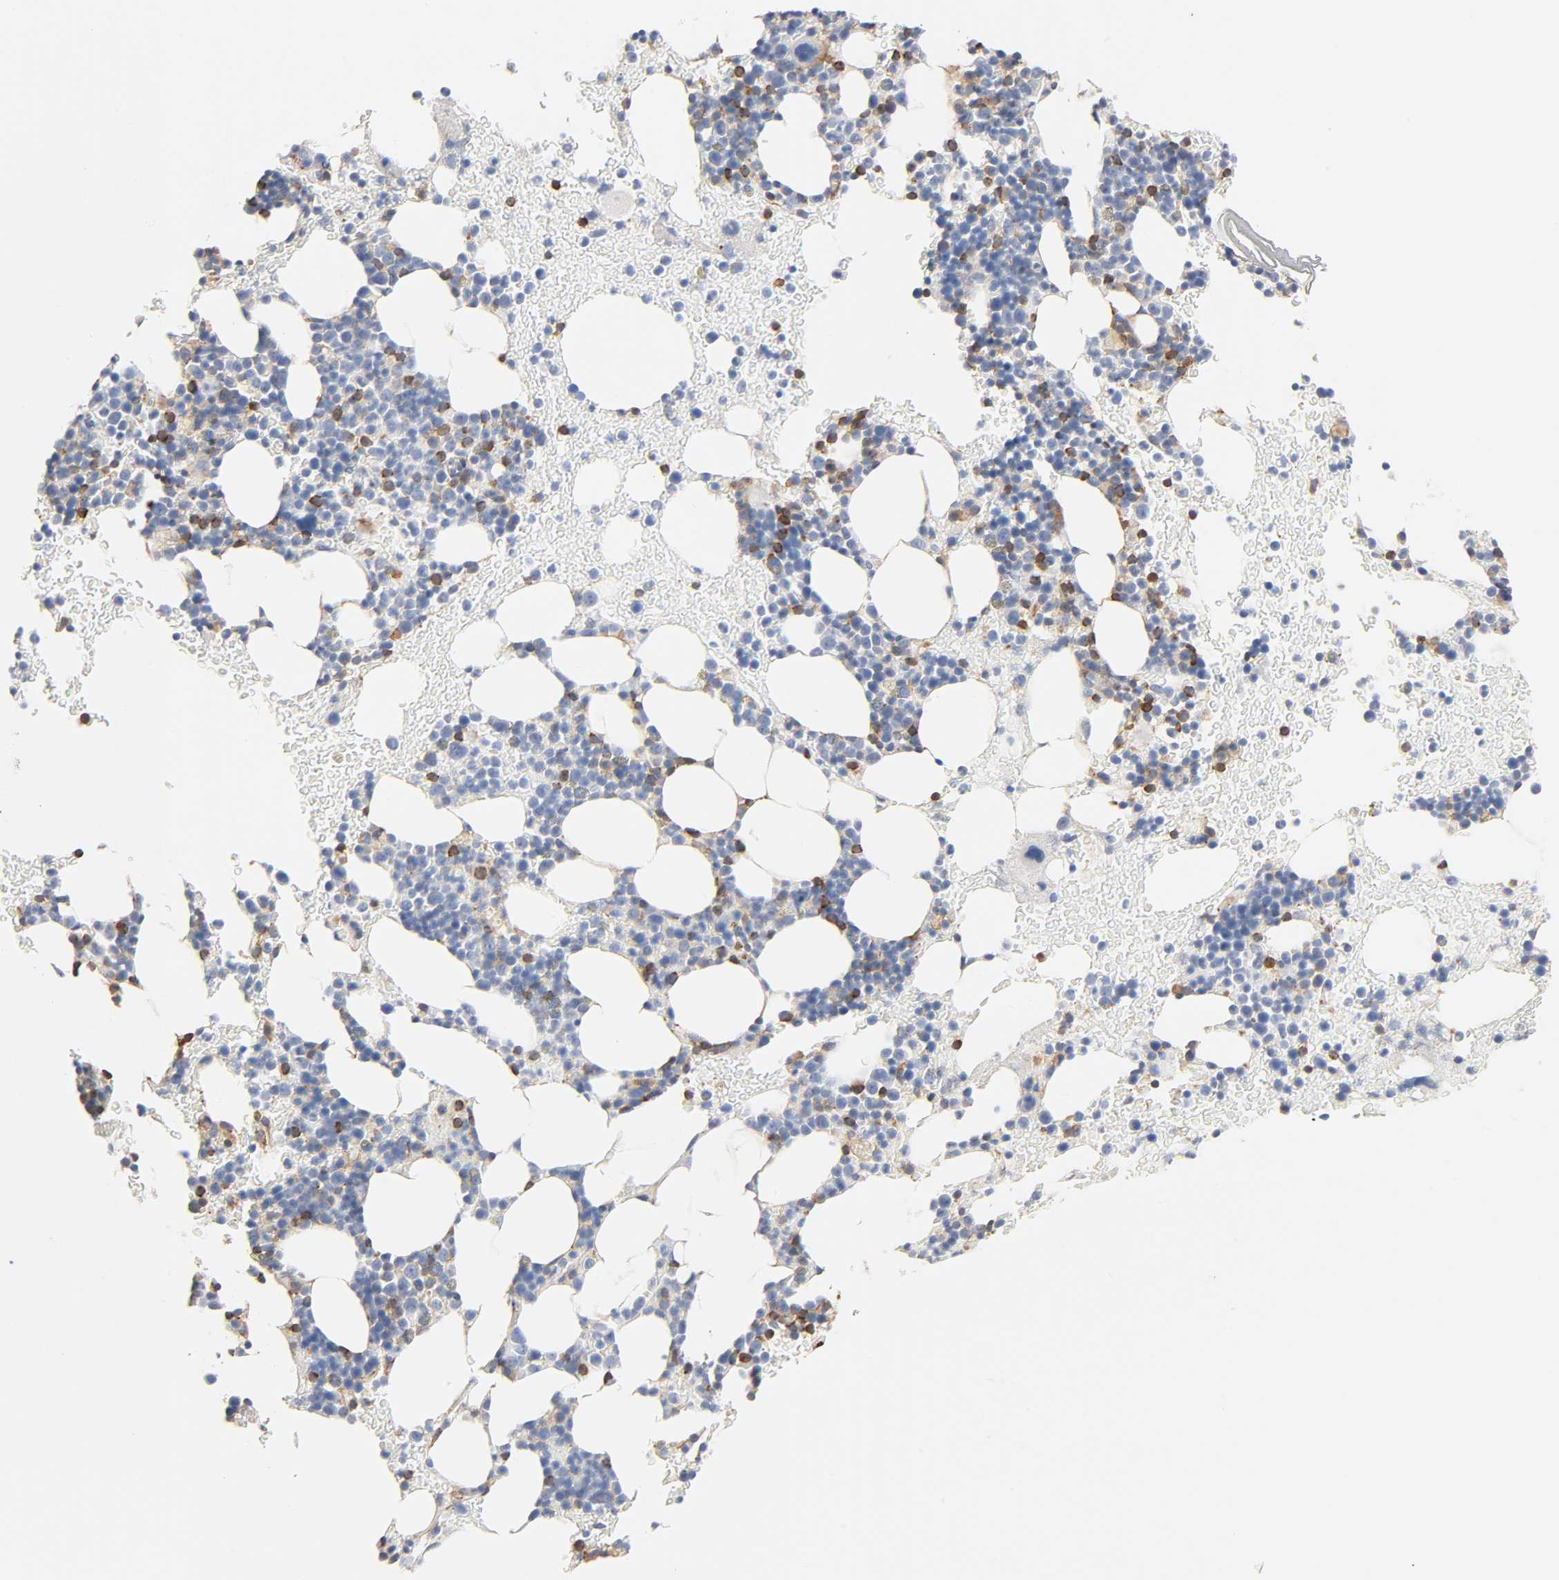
{"staining": {"intensity": "strong", "quantity": "<25%", "location": "cytoplasmic/membranous"}, "tissue": "bone marrow", "cell_type": "Hematopoietic cells", "image_type": "normal", "snomed": [{"axis": "morphology", "description": "Normal tissue, NOS"}, {"axis": "topography", "description": "Bone marrow"}], "caption": "Protein staining by IHC reveals strong cytoplasmic/membranous positivity in about <25% of hematopoietic cells in normal bone marrow.", "gene": "BIN1", "patient": {"sex": "male", "age": 17}}